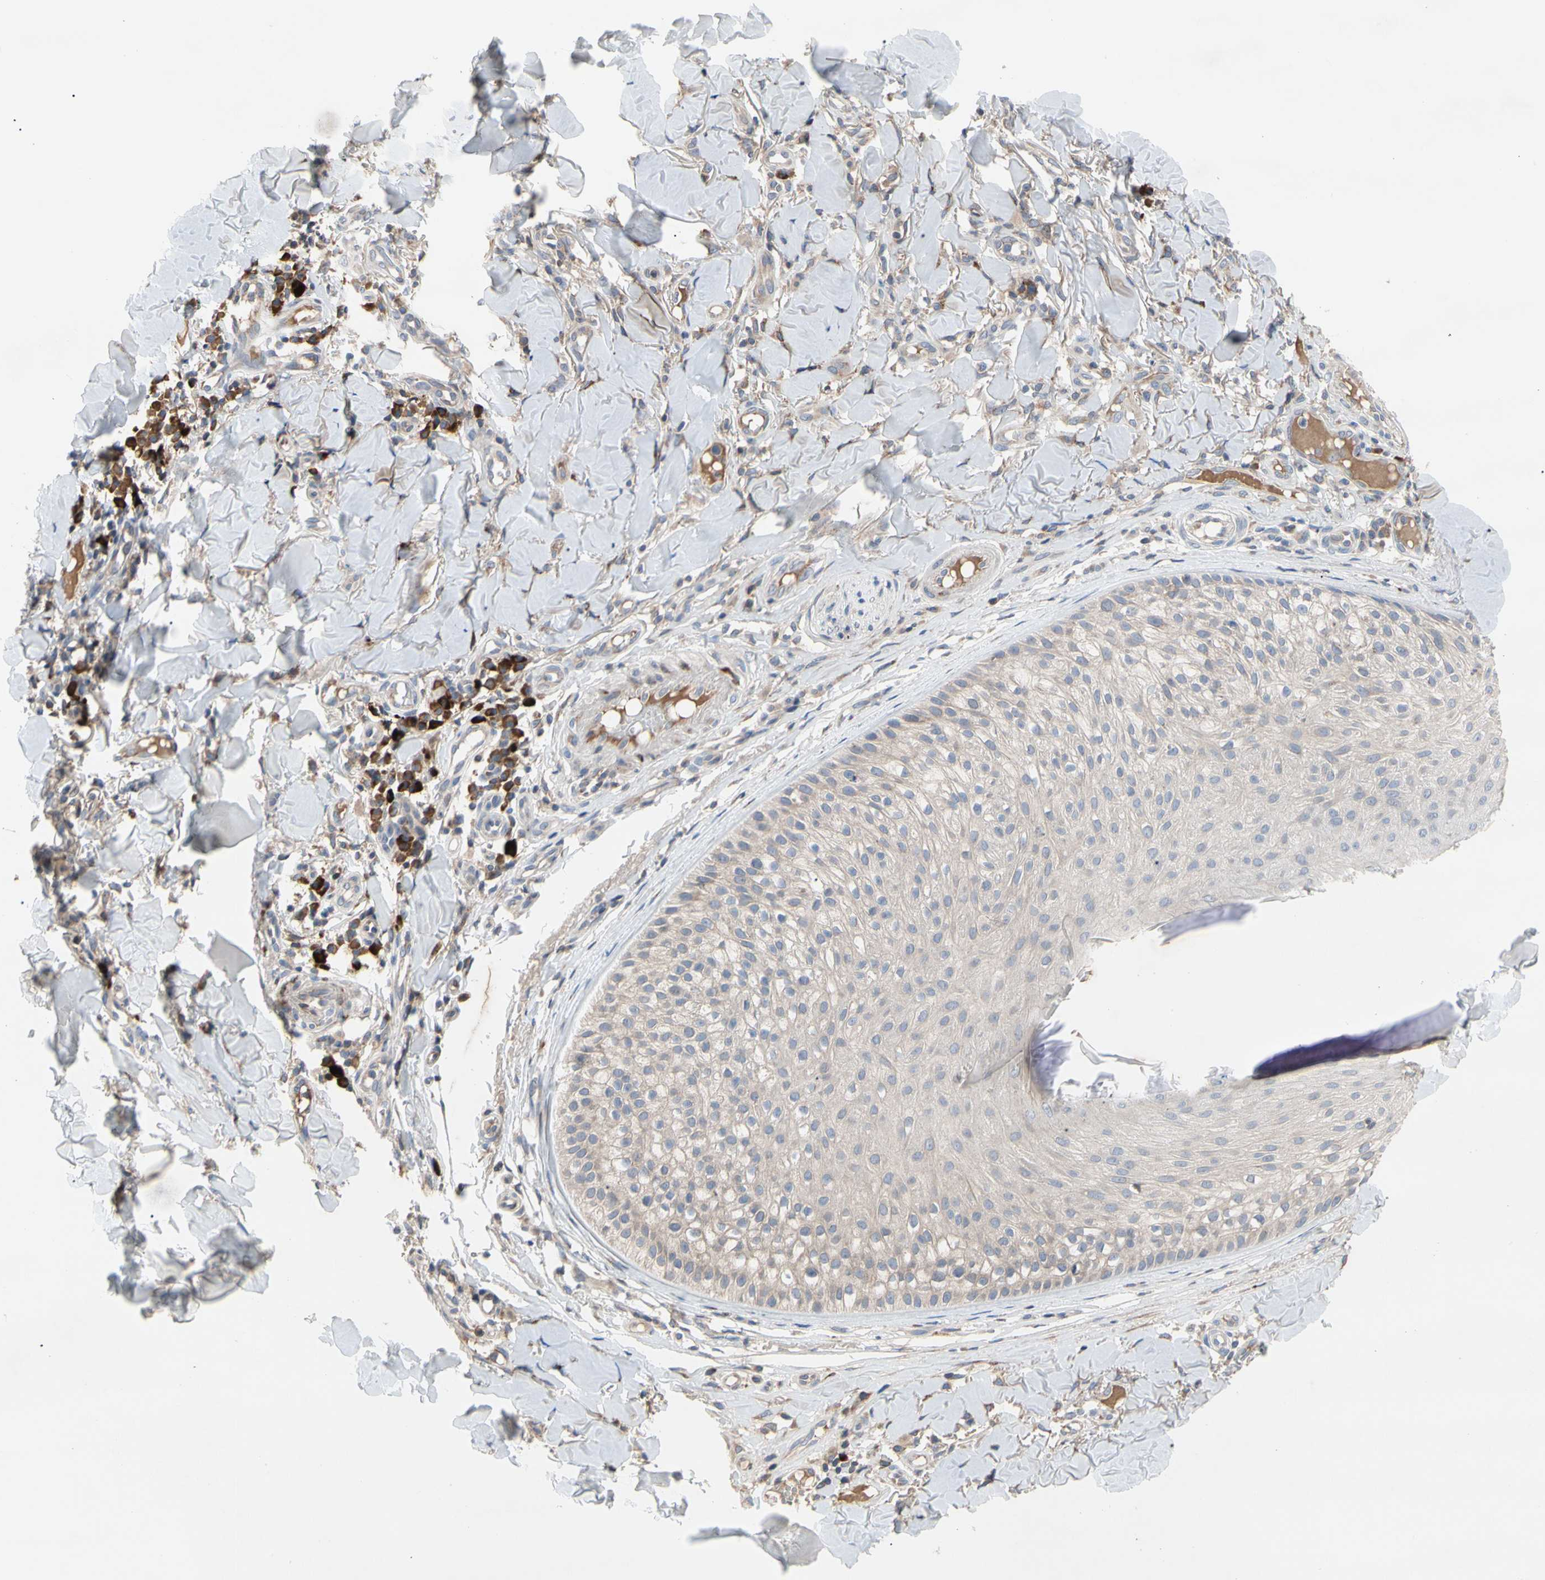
{"staining": {"intensity": "weak", "quantity": "25%-75%", "location": "cytoplasmic/membranous"}, "tissue": "skin cancer", "cell_type": "Tumor cells", "image_type": "cancer", "snomed": [{"axis": "morphology", "description": "Normal tissue, NOS"}, {"axis": "morphology", "description": "Basal cell carcinoma"}, {"axis": "topography", "description": "Skin"}], "caption": "A high-resolution micrograph shows immunohistochemistry staining of skin basal cell carcinoma, which shows weak cytoplasmic/membranous positivity in about 25%-75% of tumor cells.", "gene": "MMEL1", "patient": {"sex": "male", "age": 52}}